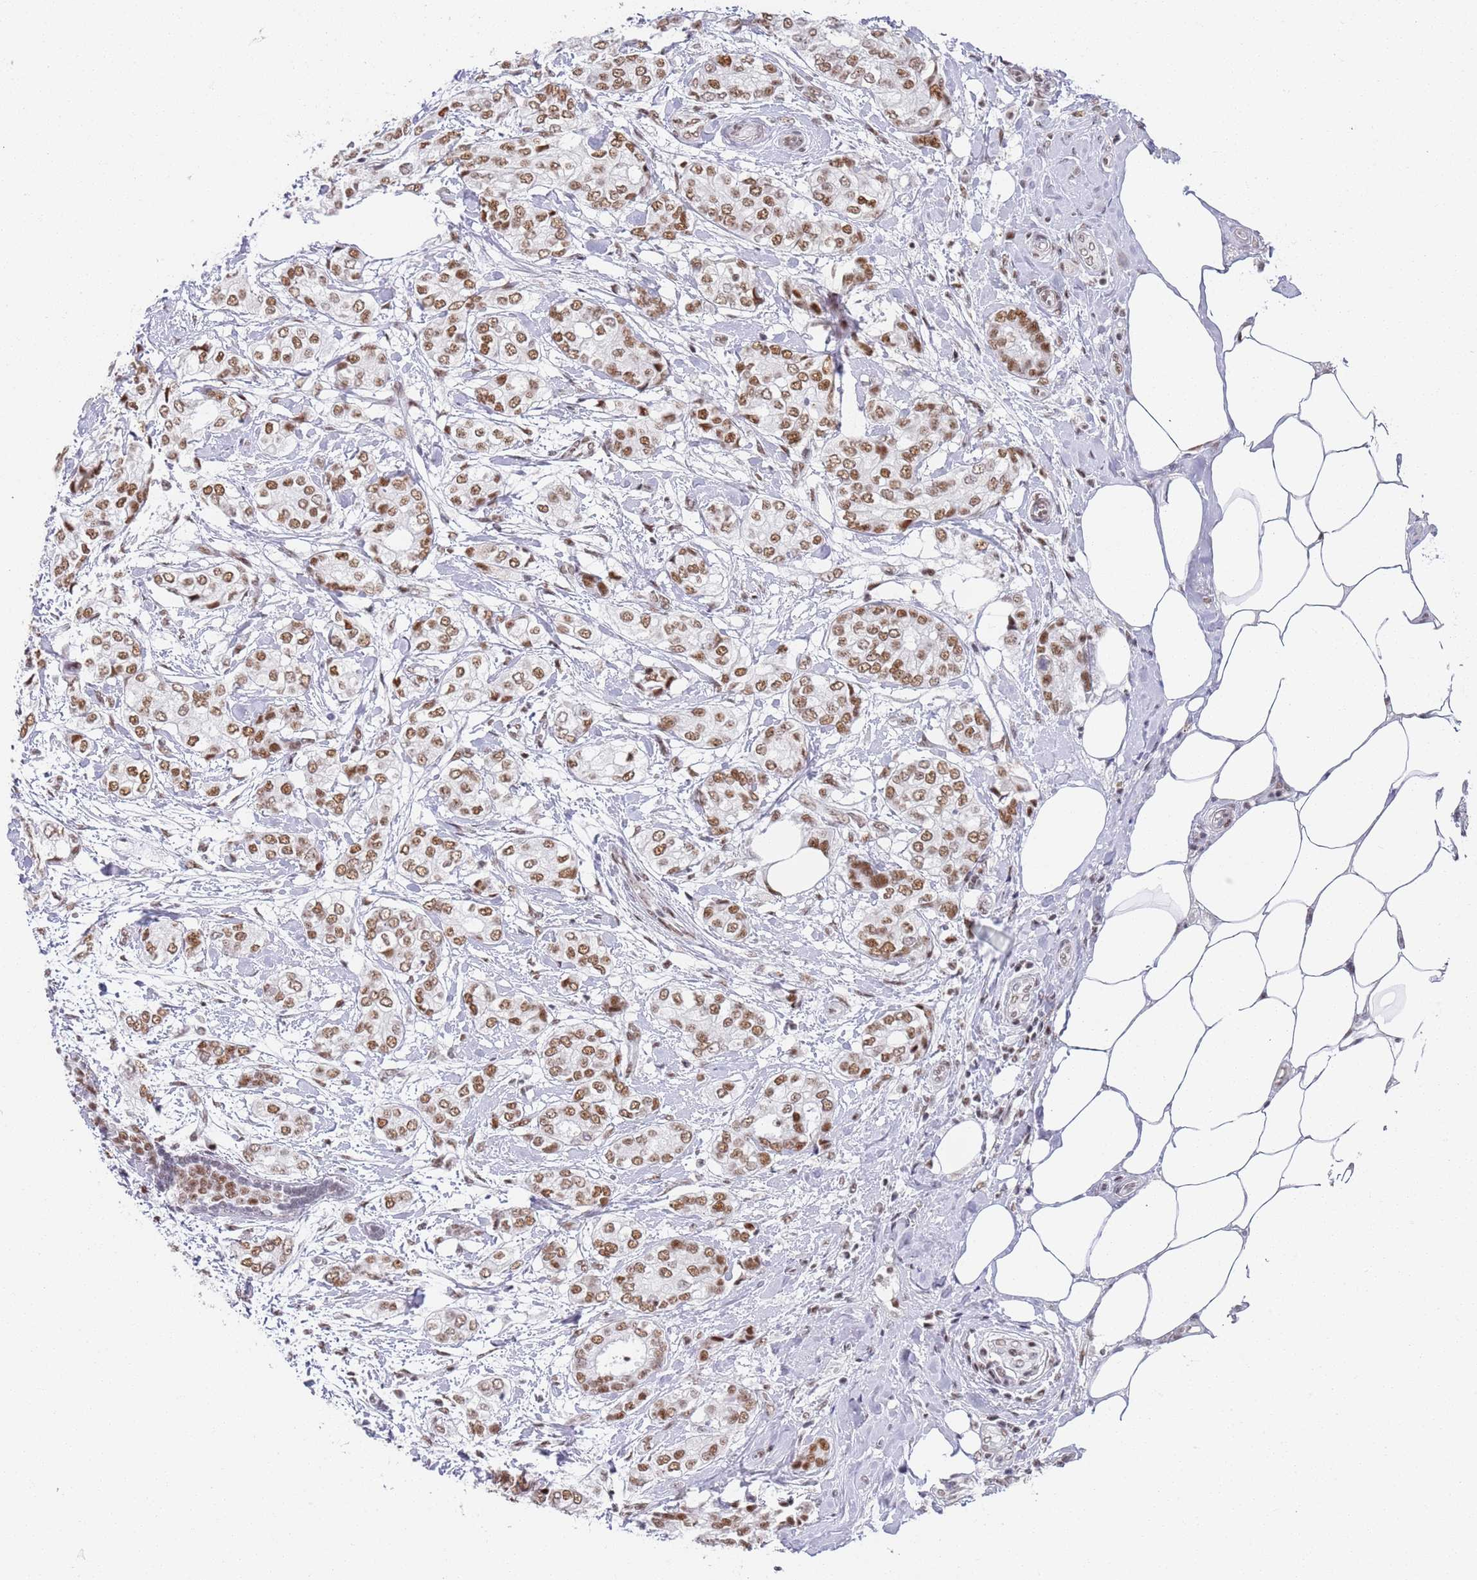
{"staining": {"intensity": "moderate", "quantity": ">75%", "location": "nuclear"}, "tissue": "breast cancer", "cell_type": "Tumor cells", "image_type": "cancer", "snomed": [{"axis": "morphology", "description": "Duct carcinoma"}, {"axis": "topography", "description": "Breast"}], "caption": "A high-resolution image shows immunohistochemistry staining of breast cancer (infiltrating ductal carcinoma), which exhibits moderate nuclear staining in about >75% of tumor cells.", "gene": "AKAP8L", "patient": {"sex": "female", "age": 73}}